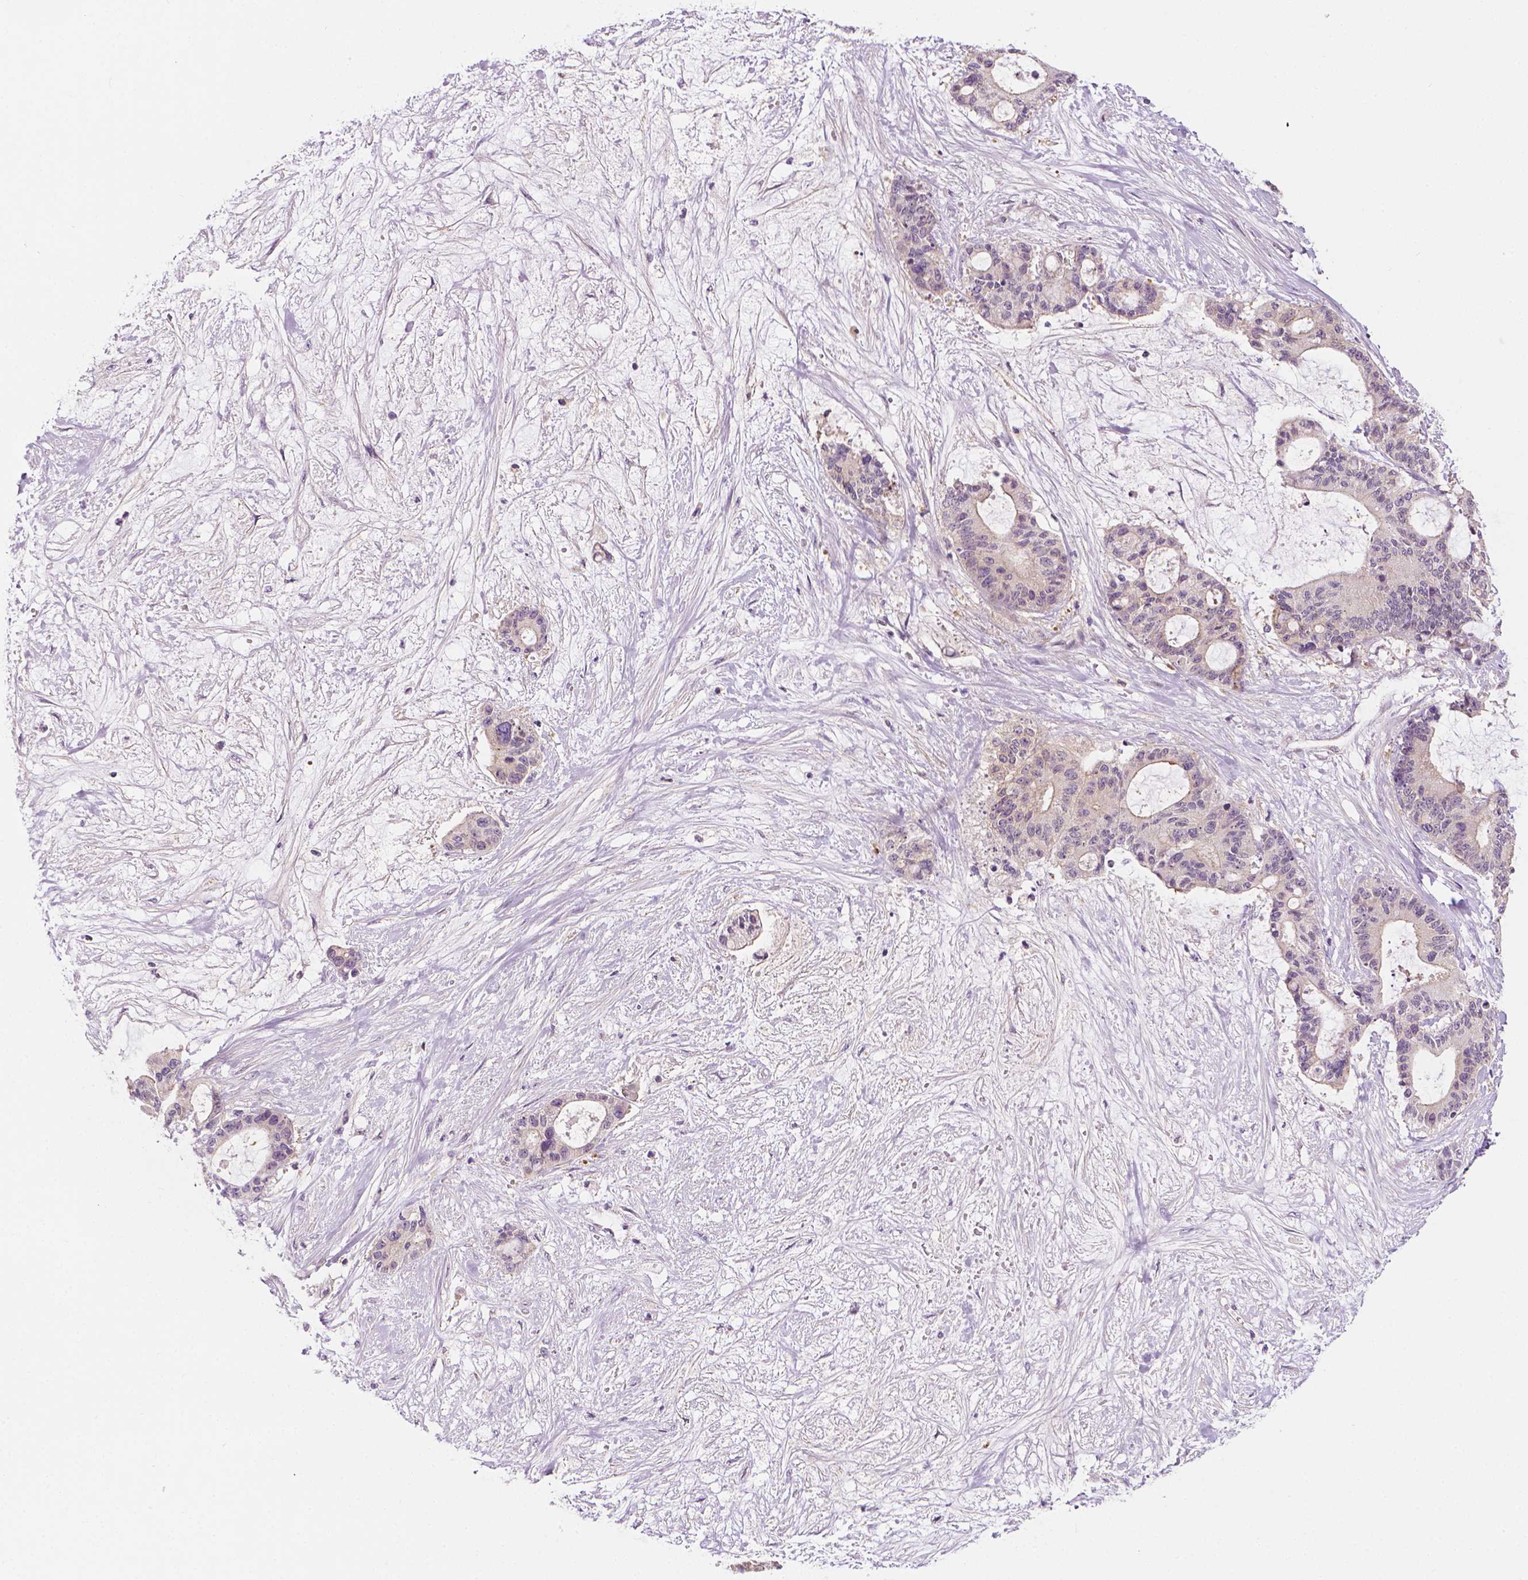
{"staining": {"intensity": "negative", "quantity": "none", "location": "none"}, "tissue": "liver cancer", "cell_type": "Tumor cells", "image_type": "cancer", "snomed": [{"axis": "morphology", "description": "Normal tissue, NOS"}, {"axis": "morphology", "description": "Cholangiocarcinoma"}, {"axis": "topography", "description": "Liver"}, {"axis": "topography", "description": "Peripheral nerve tissue"}], "caption": "A high-resolution photomicrograph shows immunohistochemistry (IHC) staining of liver cancer, which reveals no significant staining in tumor cells.", "gene": "MCOLN3", "patient": {"sex": "female", "age": 73}}